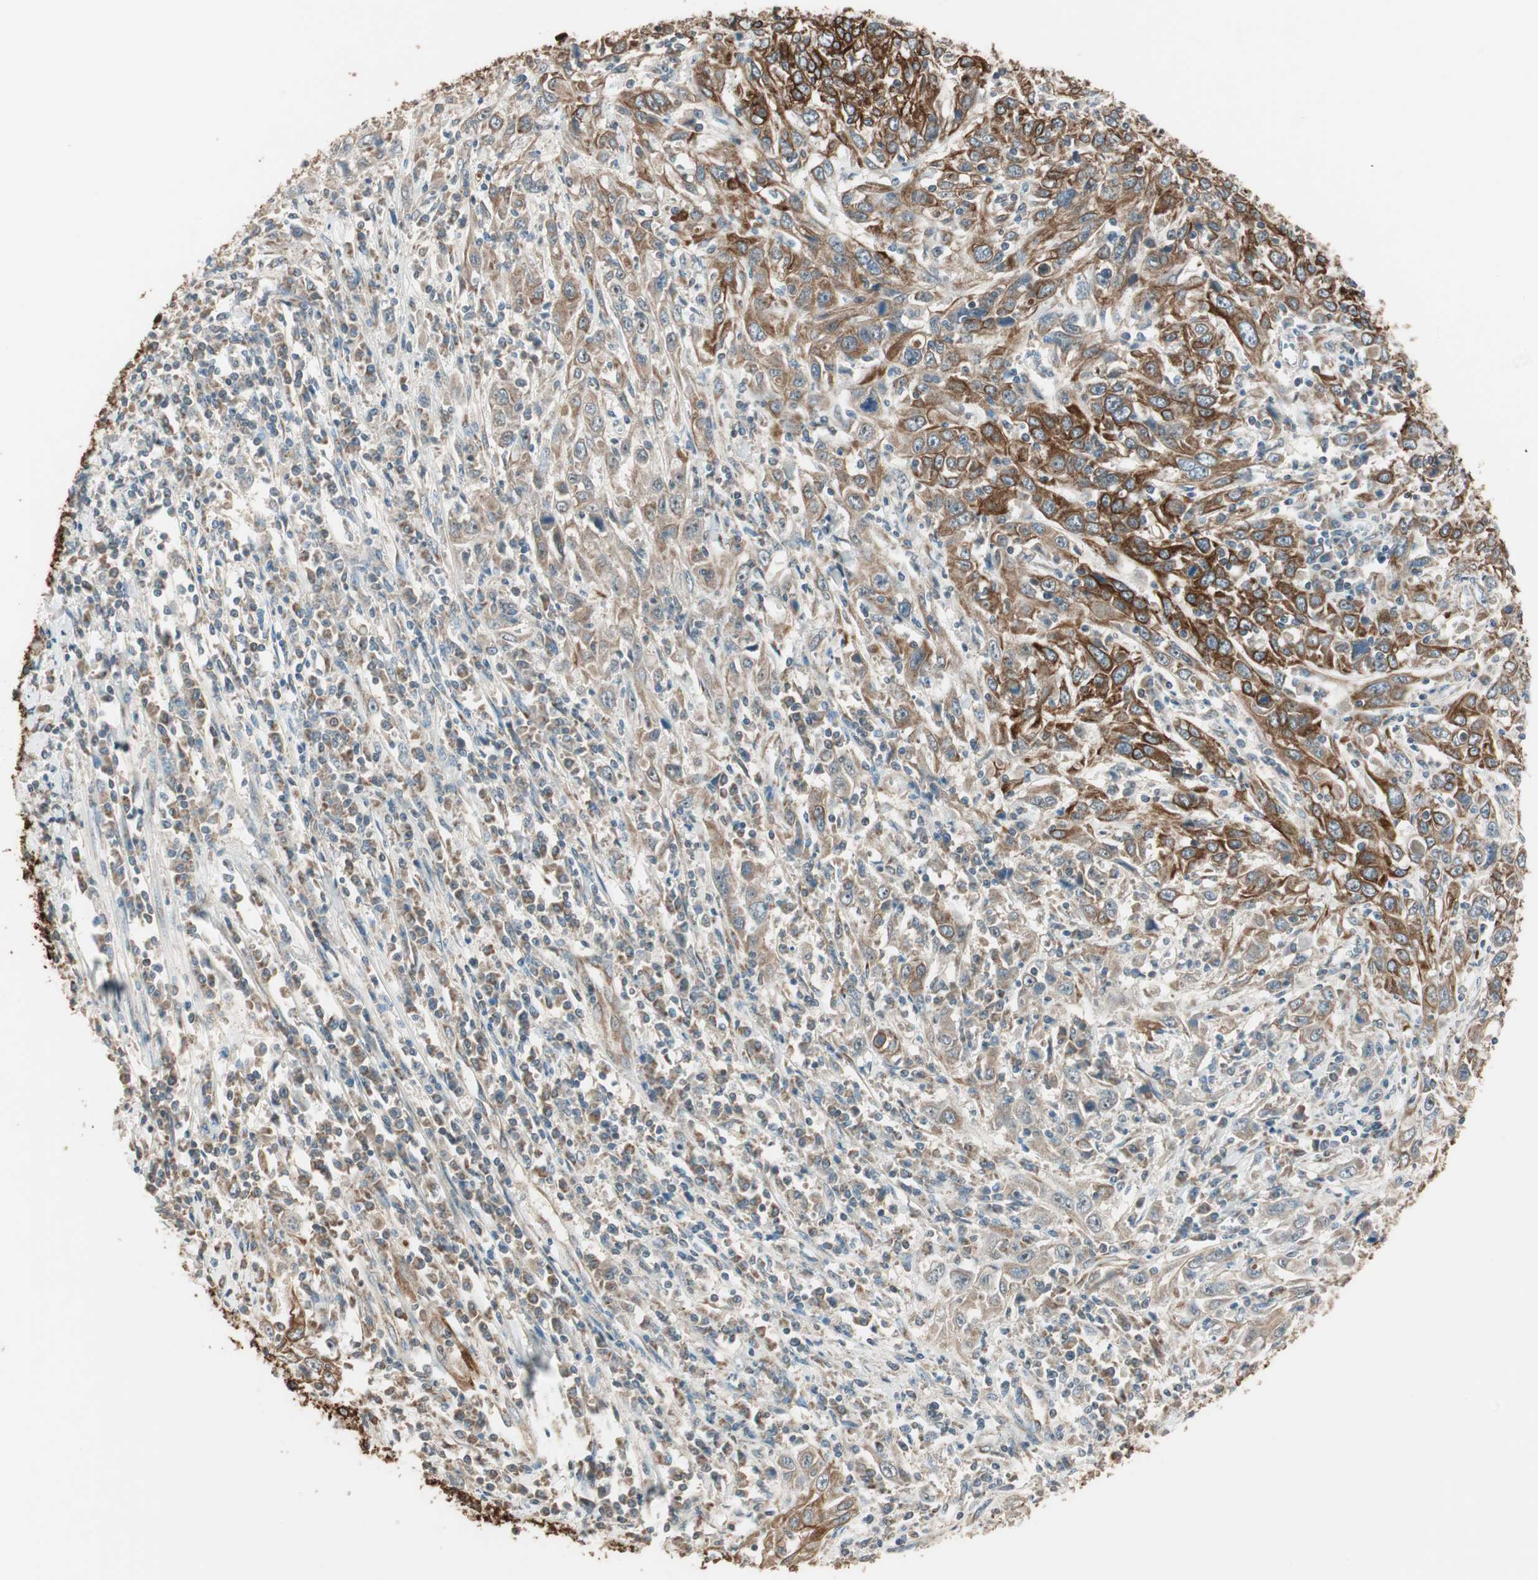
{"staining": {"intensity": "strong", "quantity": "25%-75%", "location": "cytoplasmic/membranous"}, "tissue": "cervical cancer", "cell_type": "Tumor cells", "image_type": "cancer", "snomed": [{"axis": "morphology", "description": "Squamous cell carcinoma, NOS"}, {"axis": "topography", "description": "Cervix"}], "caption": "A high-resolution image shows immunohistochemistry (IHC) staining of cervical squamous cell carcinoma, which shows strong cytoplasmic/membranous staining in about 25%-75% of tumor cells.", "gene": "TRIM21", "patient": {"sex": "female", "age": 46}}